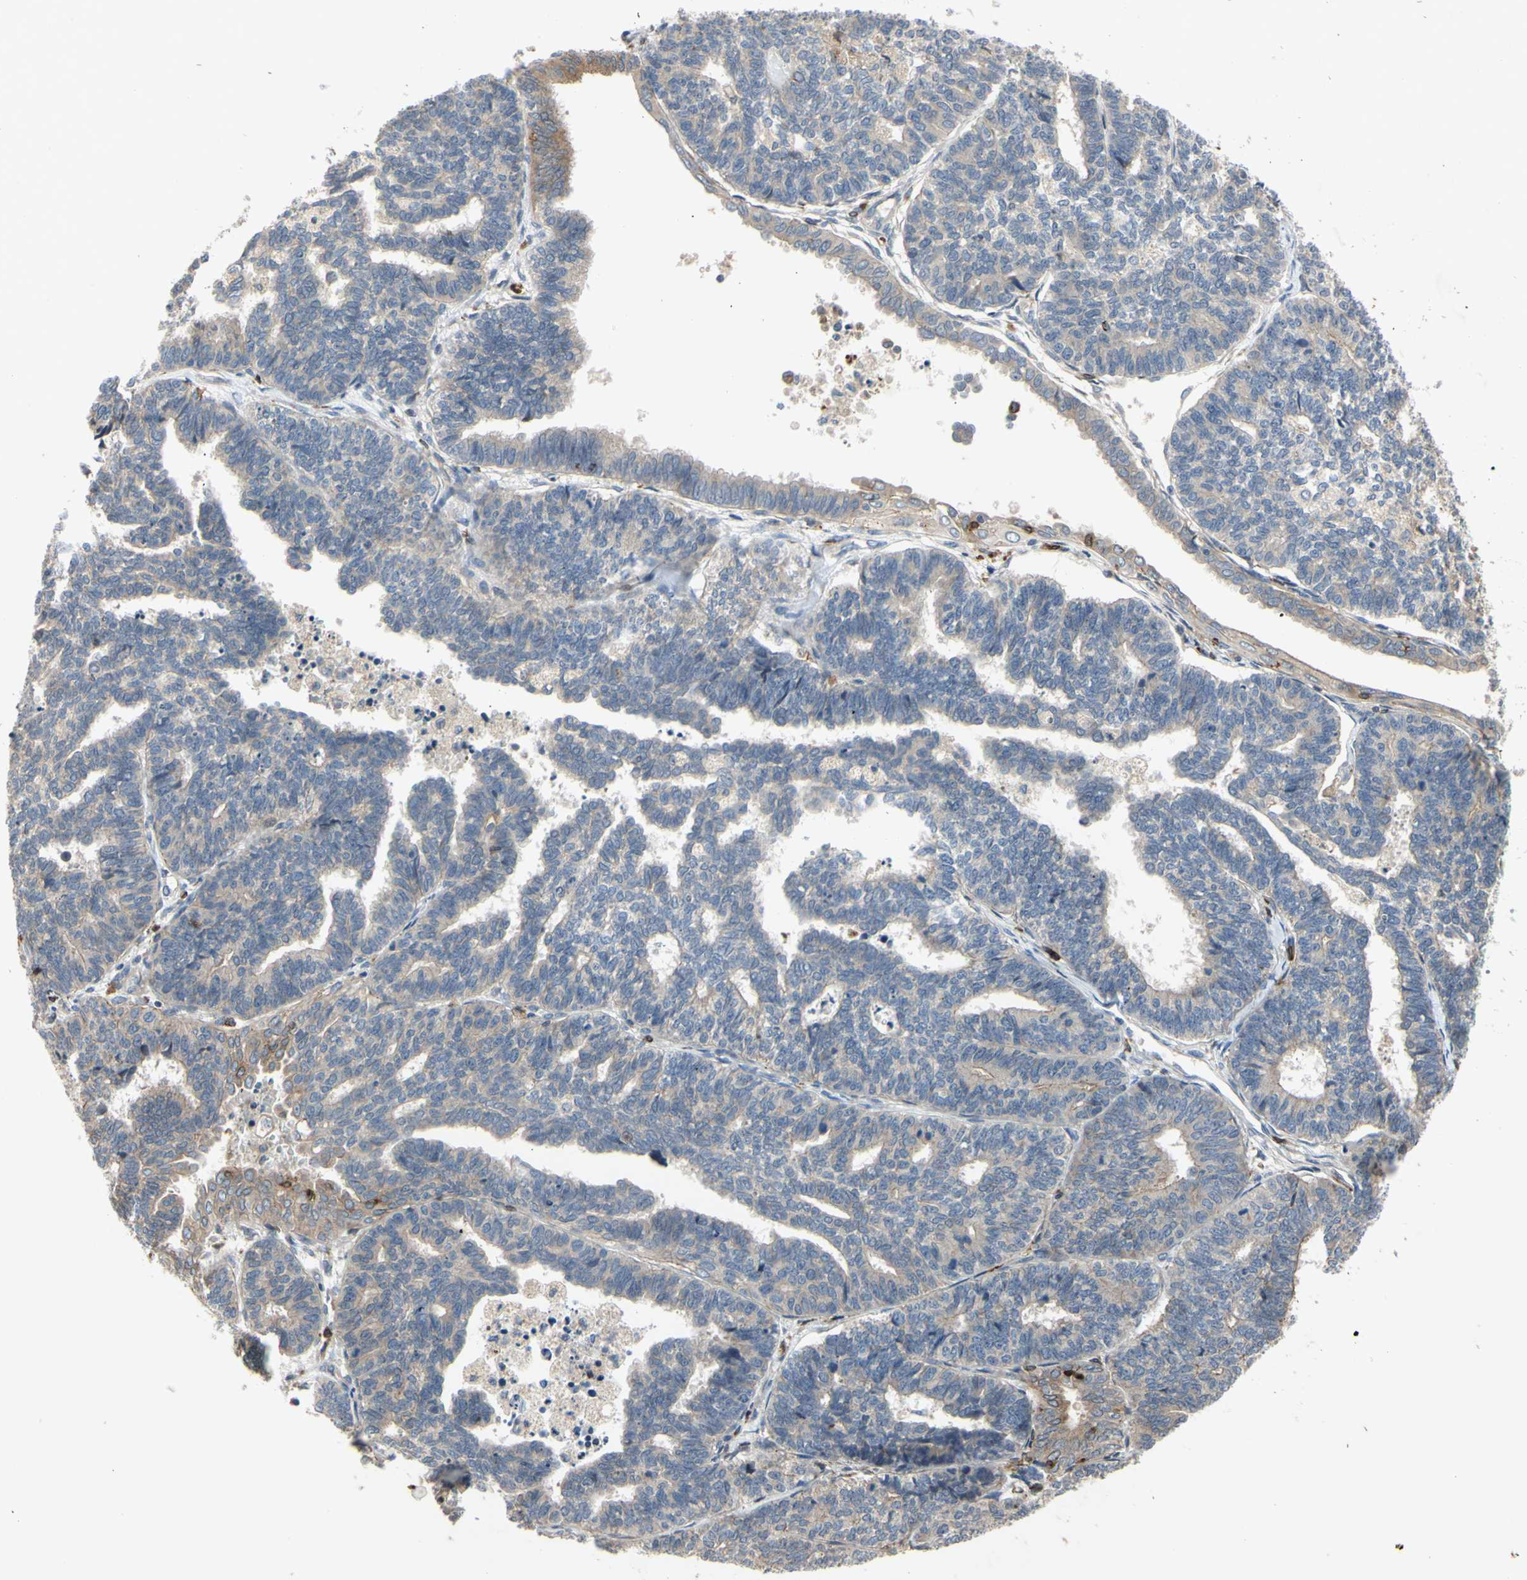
{"staining": {"intensity": "weak", "quantity": "25%-75%", "location": "cytoplasmic/membranous"}, "tissue": "endometrial cancer", "cell_type": "Tumor cells", "image_type": "cancer", "snomed": [{"axis": "morphology", "description": "Adenocarcinoma, NOS"}, {"axis": "topography", "description": "Endometrium"}], "caption": "Endometrial cancer (adenocarcinoma) stained for a protein exhibits weak cytoplasmic/membranous positivity in tumor cells.", "gene": "PLXNA2", "patient": {"sex": "female", "age": 70}}